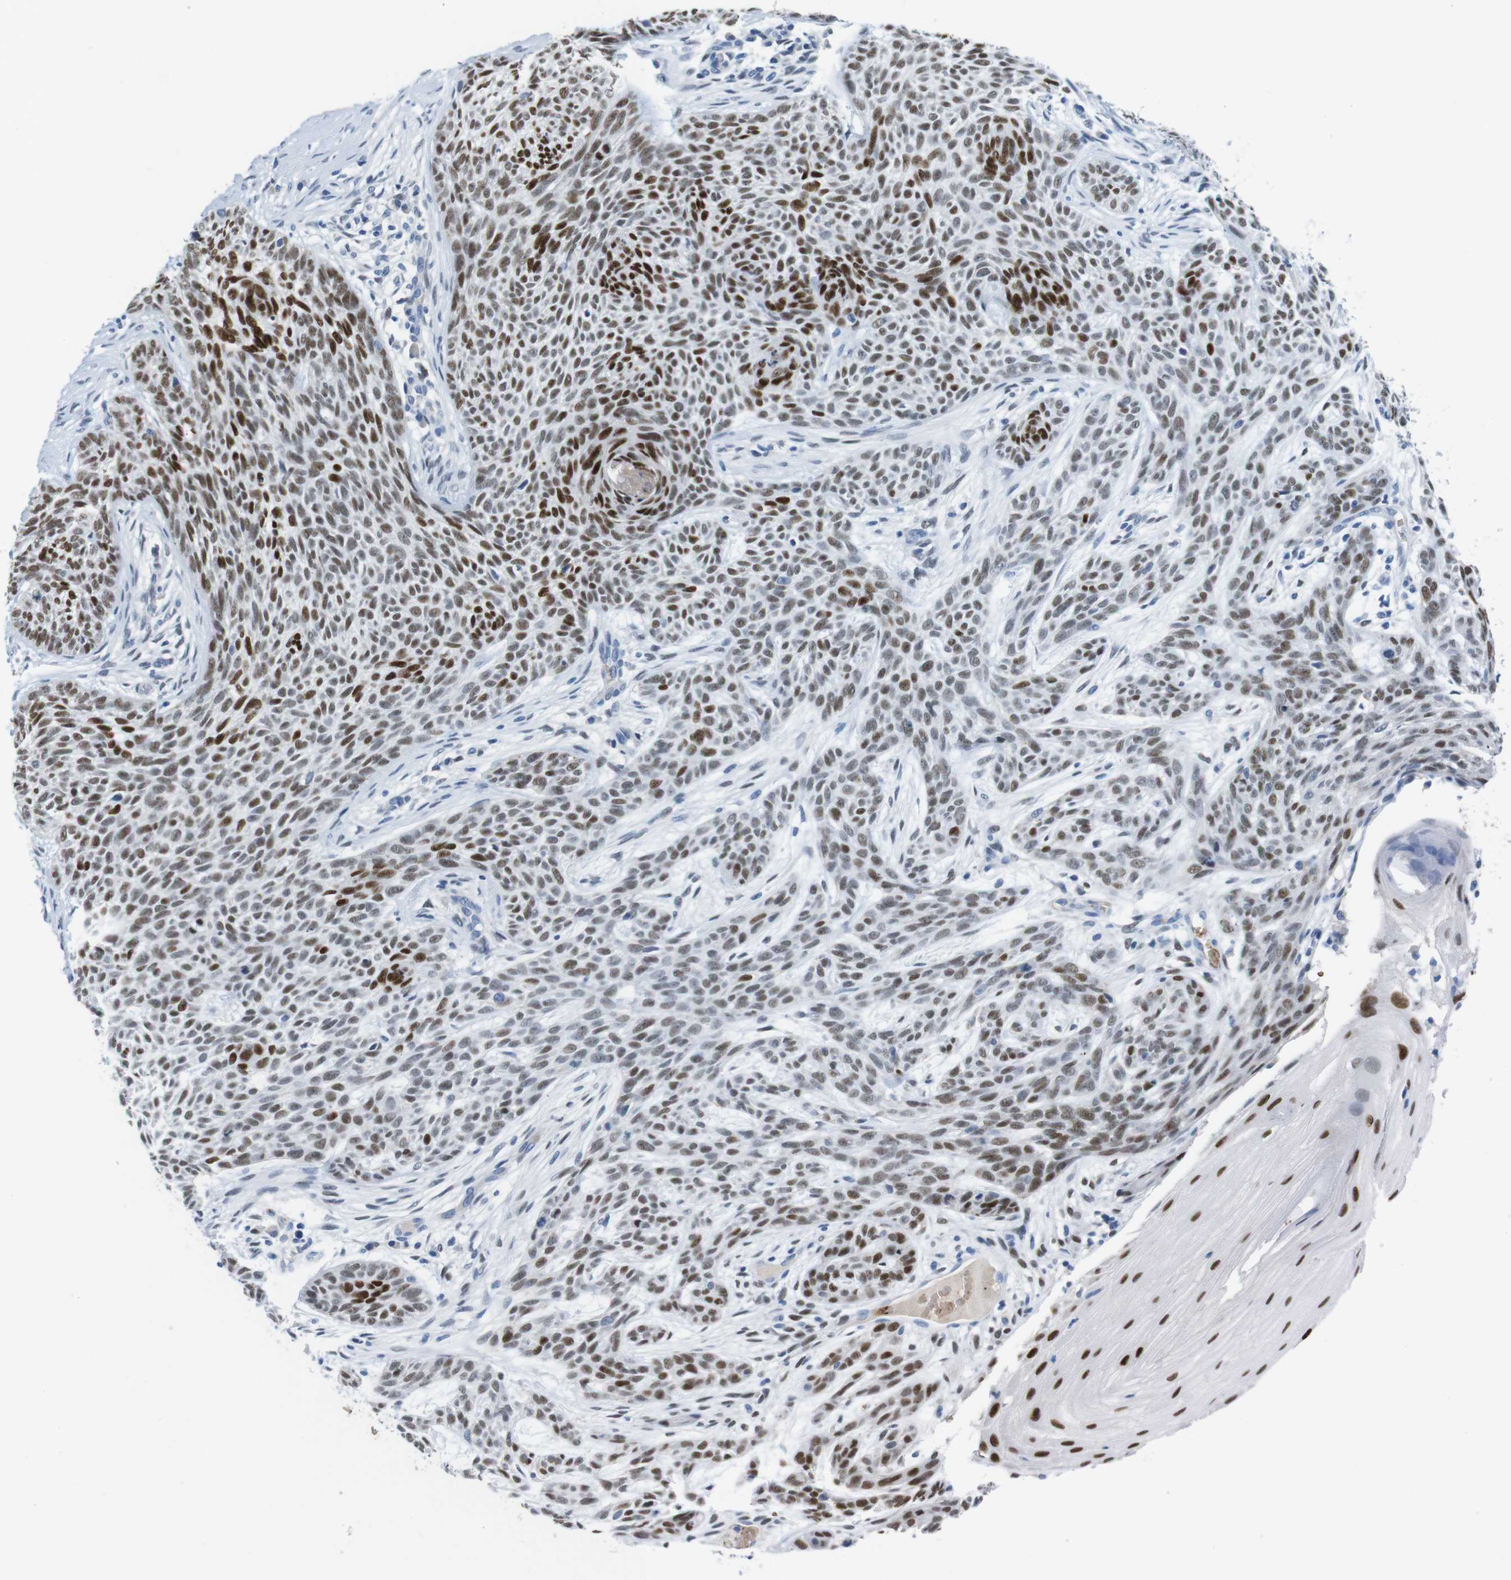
{"staining": {"intensity": "moderate", "quantity": ">75%", "location": "nuclear"}, "tissue": "skin cancer", "cell_type": "Tumor cells", "image_type": "cancer", "snomed": [{"axis": "morphology", "description": "Basal cell carcinoma"}, {"axis": "topography", "description": "Skin"}], "caption": "Human skin cancer (basal cell carcinoma) stained with a brown dye demonstrates moderate nuclear positive staining in approximately >75% of tumor cells.", "gene": "TFAP2C", "patient": {"sex": "female", "age": 59}}